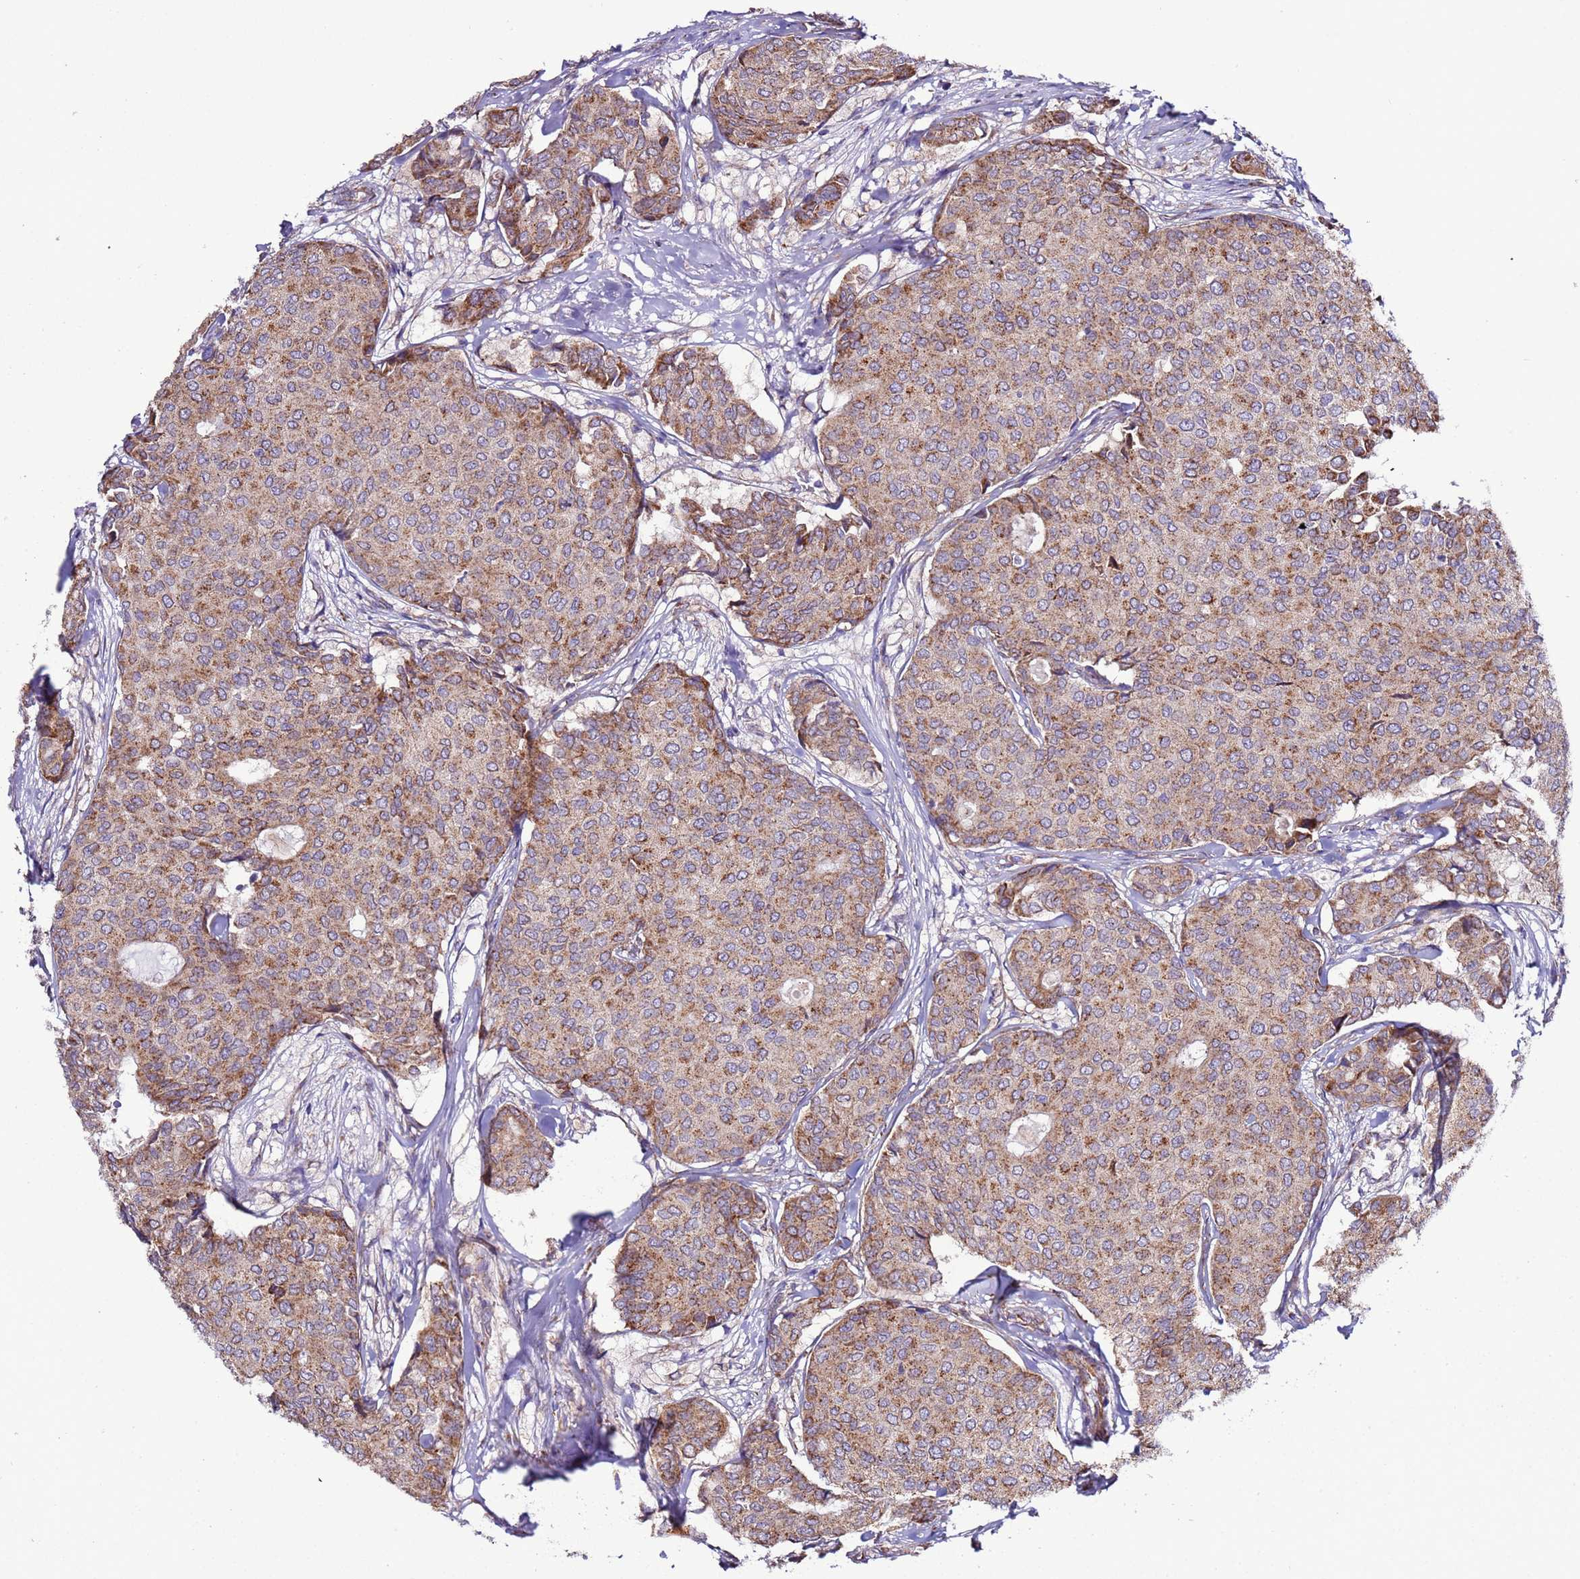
{"staining": {"intensity": "moderate", "quantity": ">75%", "location": "cytoplasmic/membranous"}, "tissue": "breast cancer", "cell_type": "Tumor cells", "image_type": "cancer", "snomed": [{"axis": "morphology", "description": "Duct carcinoma"}, {"axis": "topography", "description": "Breast"}], "caption": "This is a histology image of immunohistochemistry staining of breast cancer, which shows moderate staining in the cytoplasmic/membranous of tumor cells.", "gene": "AHI1", "patient": {"sex": "female", "age": 75}}